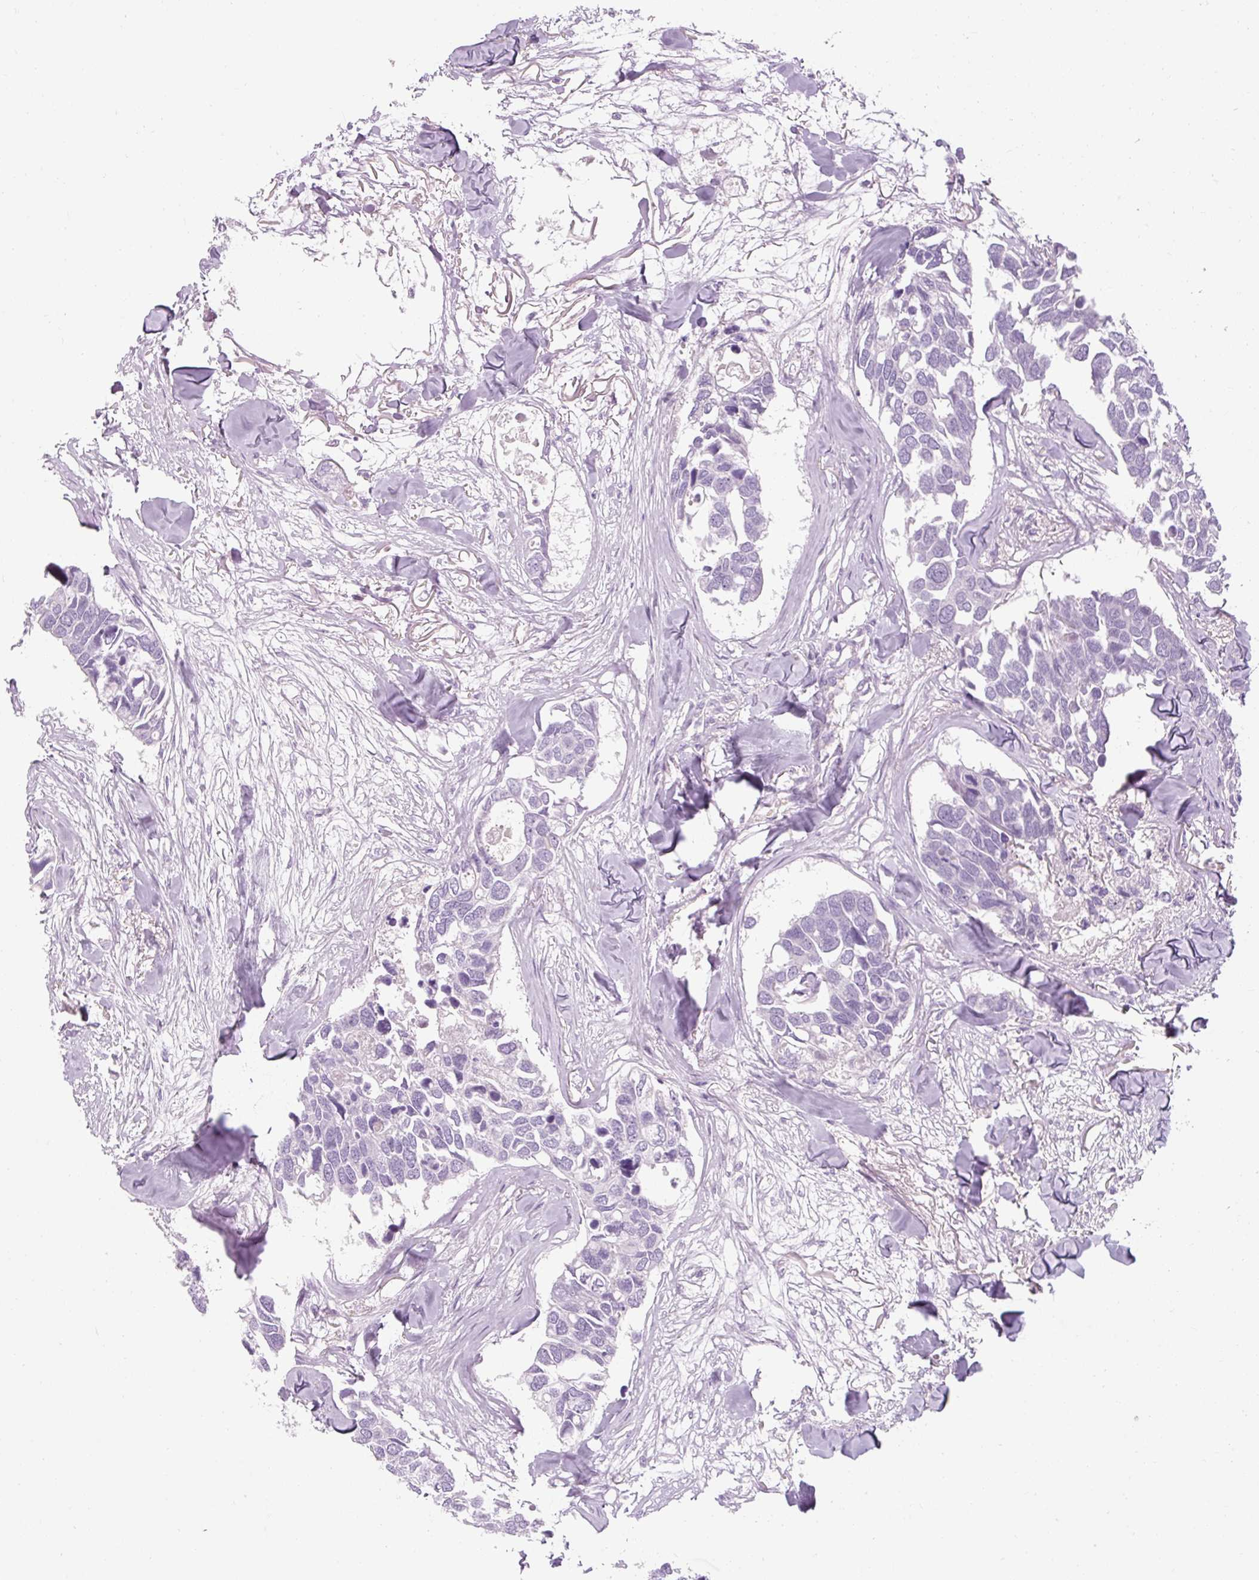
{"staining": {"intensity": "negative", "quantity": "none", "location": "none"}, "tissue": "breast cancer", "cell_type": "Tumor cells", "image_type": "cancer", "snomed": [{"axis": "morphology", "description": "Duct carcinoma"}, {"axis": "topography", "description": "Breast"}], "caption": "An image of breast invasive ductal carcinoma stained for a protein demonstrates no brown staining in tumor cells.", "gene": "TIGD2", "patient": {"sex": "female", "age": 83}}